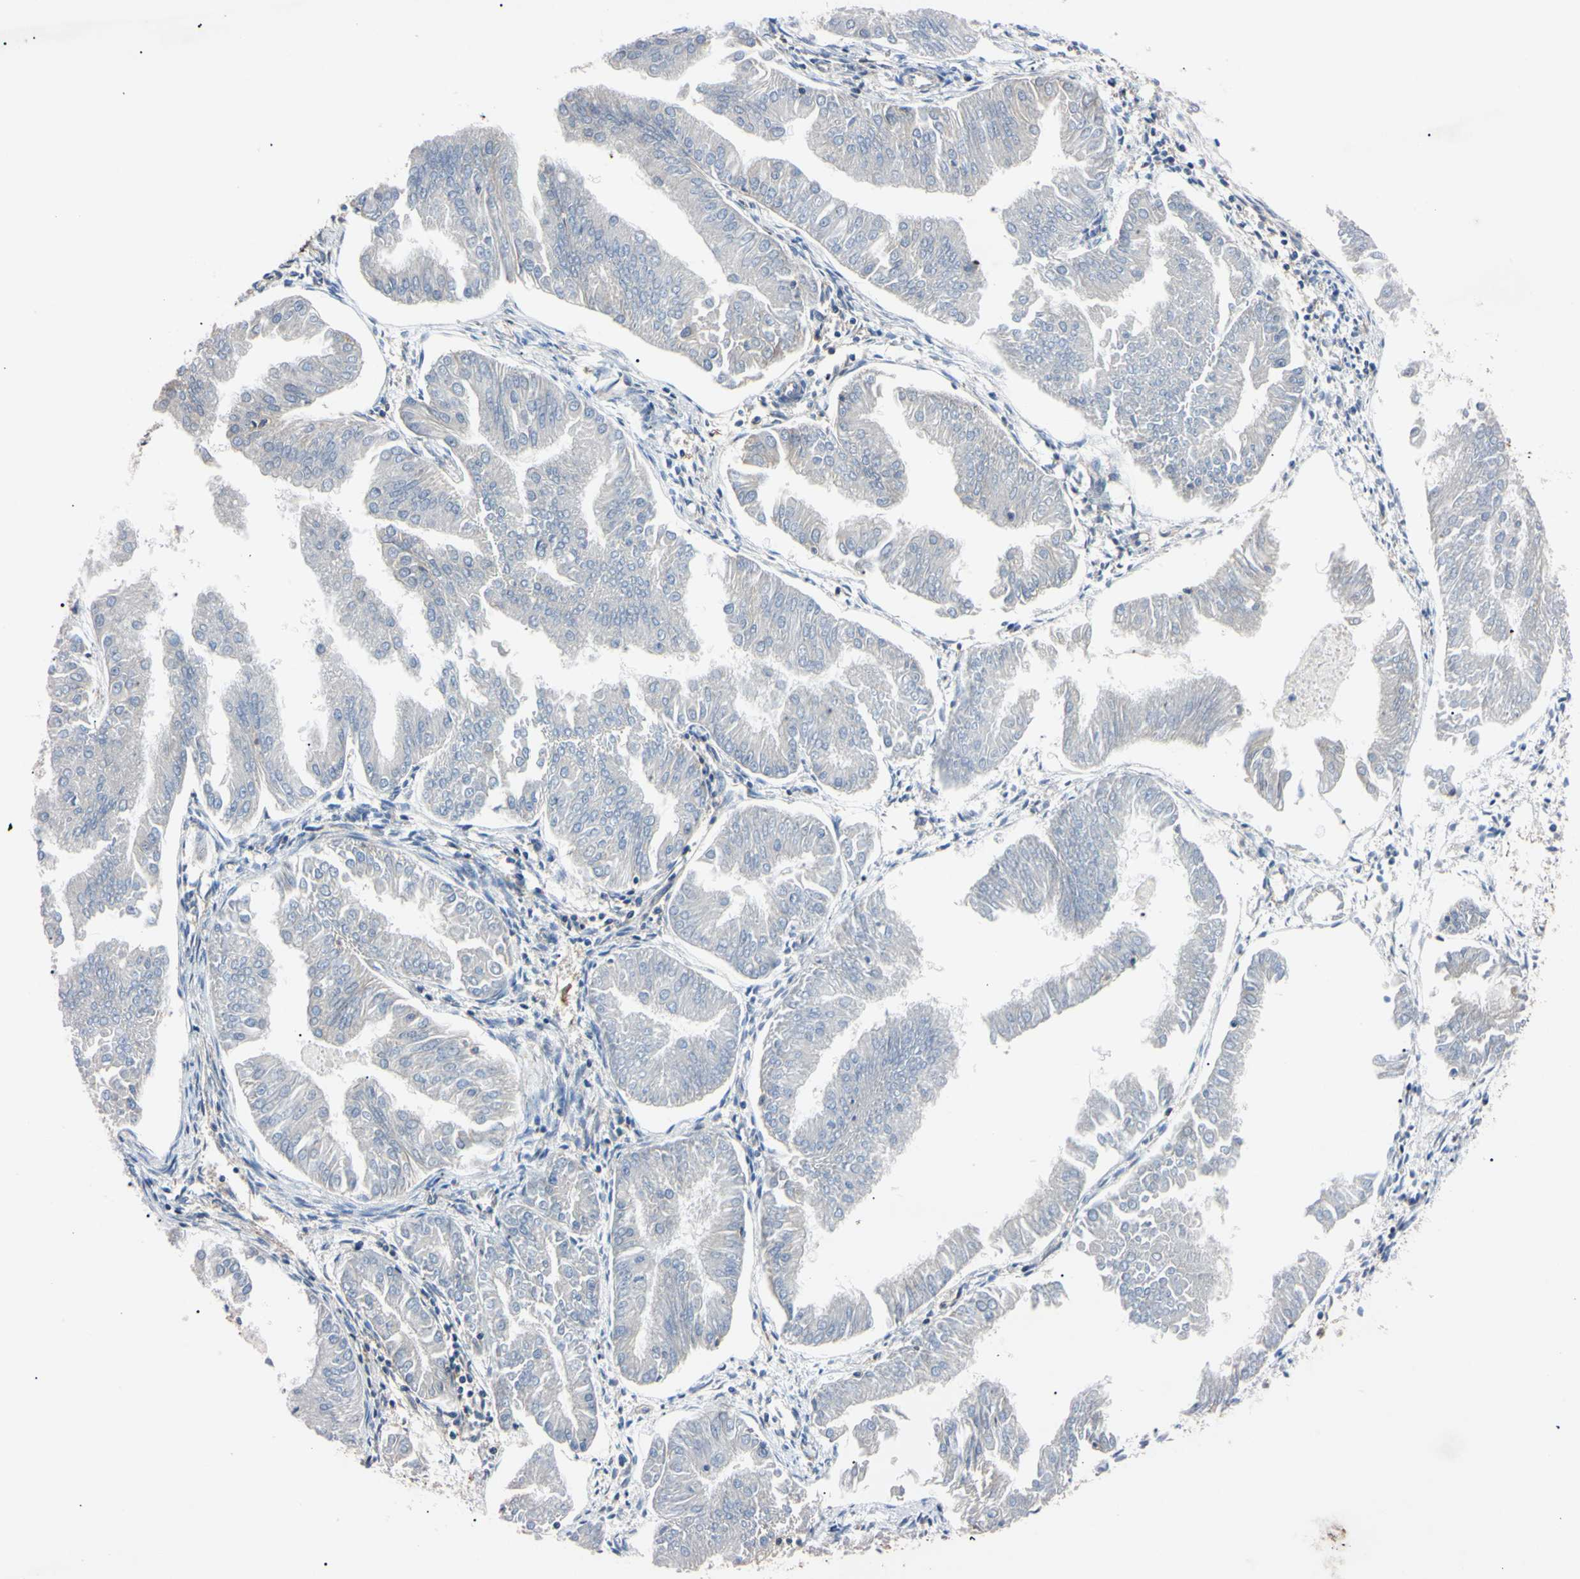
{"staining": {"intensity": "negative", "quantity": "none", "location": "none"}, "tissue": "endometrial cancer", "cell_type": "Tumor cells", "image_type": "cancer", "snomed": [{"axis": "morphology", "description": "Adenocarcinoma, NOS"}, {"axis": "topography", "description": "Endometrium"}], "caption": "Human endometrial adenocarcinoma stained for a protein using IHC reveals no expression in tumor cells.", "gene": "PNKD", "patient": {"sex": "female", "age": 53}}